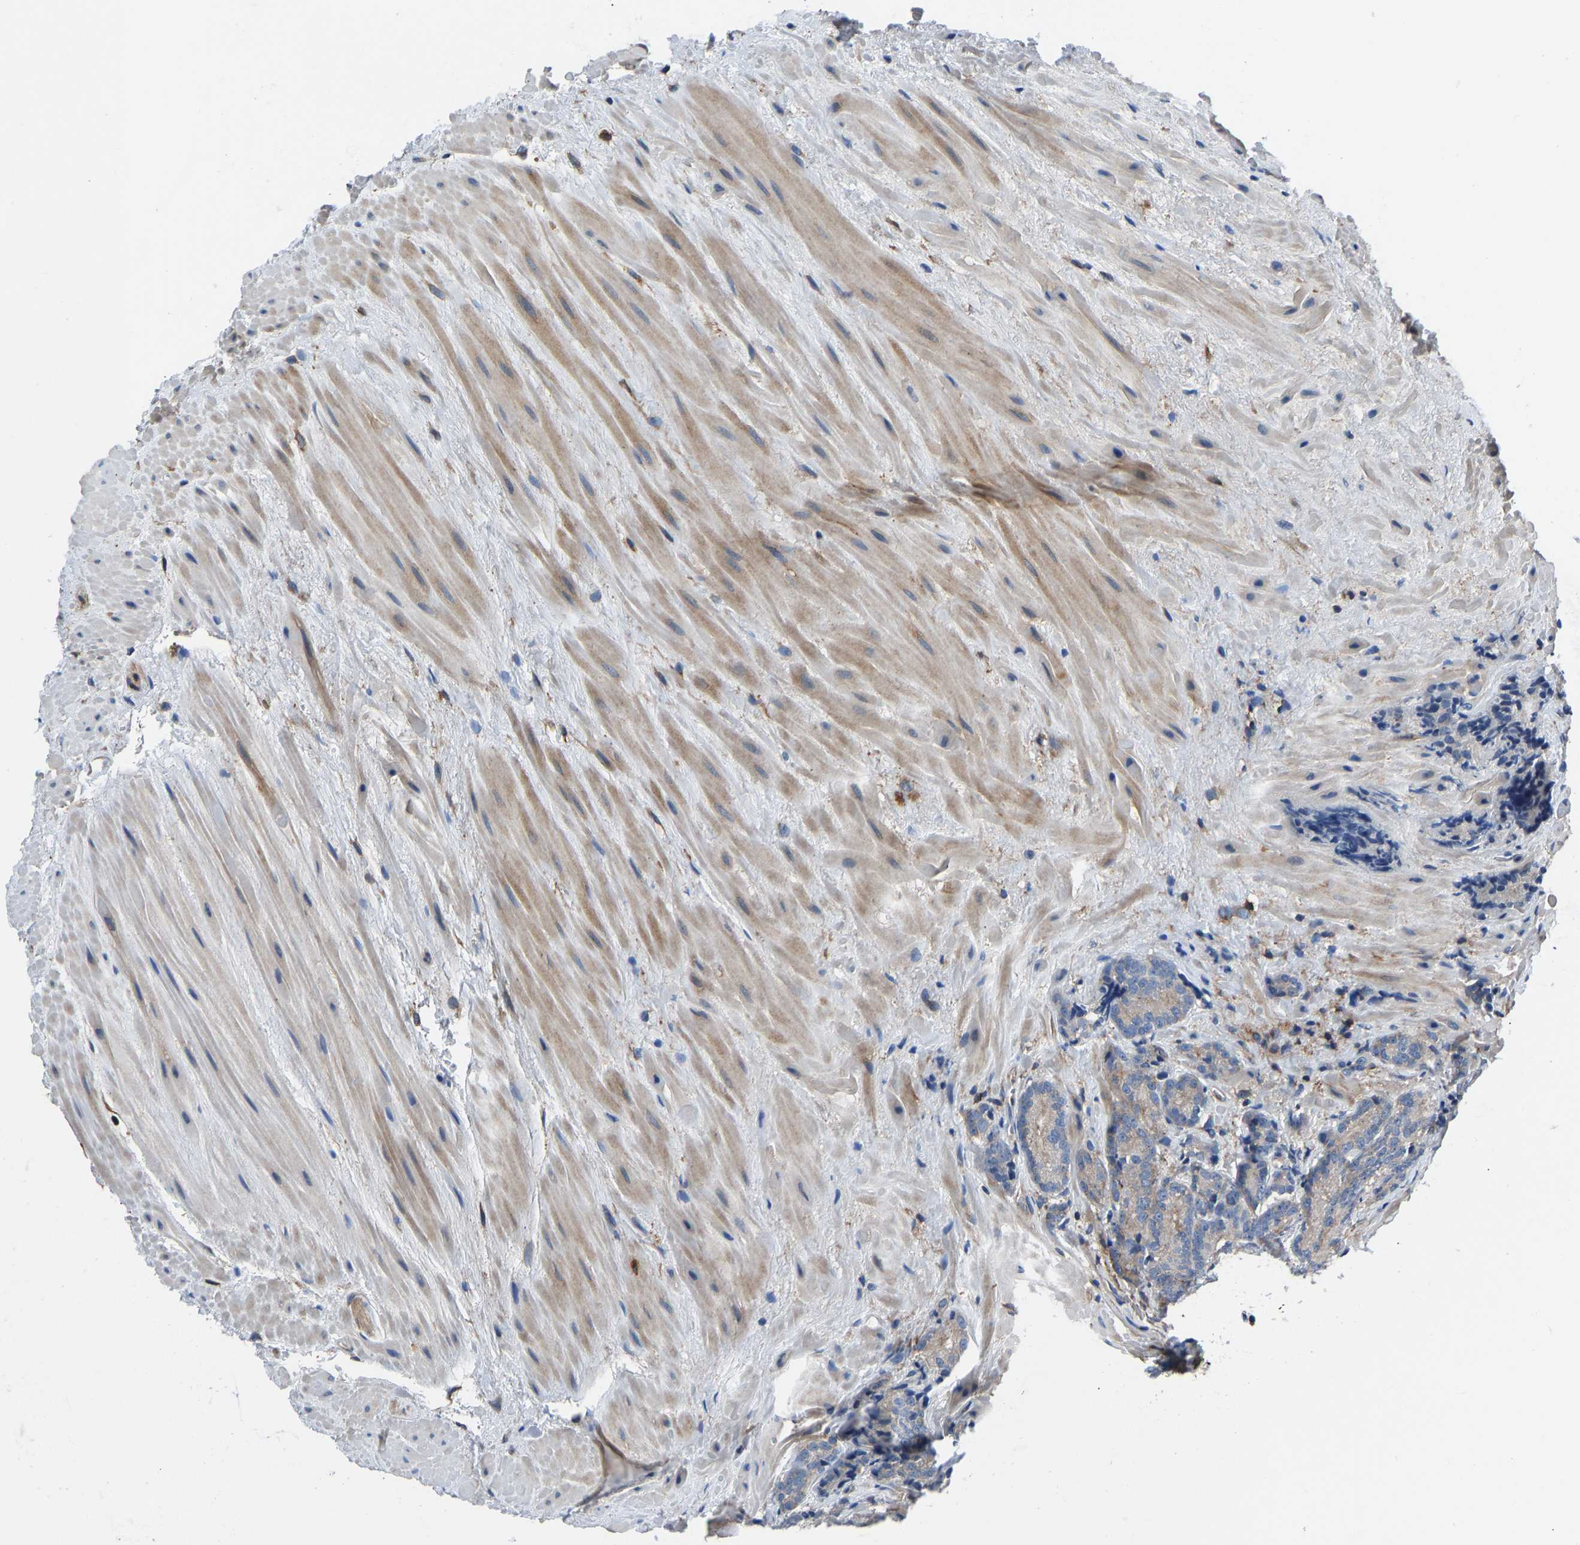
{"staining": {"intensity": "weak", "quantity": "<25%", "location": "cytoplasmic/membranous"}, "tissue": "prostate cancer", "cell_type": "Tumor cells", "image_type": "cancer", "snomed": [{"axis": "morphology", "description": "Adenocarcinoma, High grade"}, {"axis": "topography", "description": "Prostate"}], "caption": "The IHC image has no significant positivity in tumor cells of prostate high-grade adenocarcinoma tissue.", "gene": "PRKAR1A", "patient": {"sex": "male", "age": 61}}